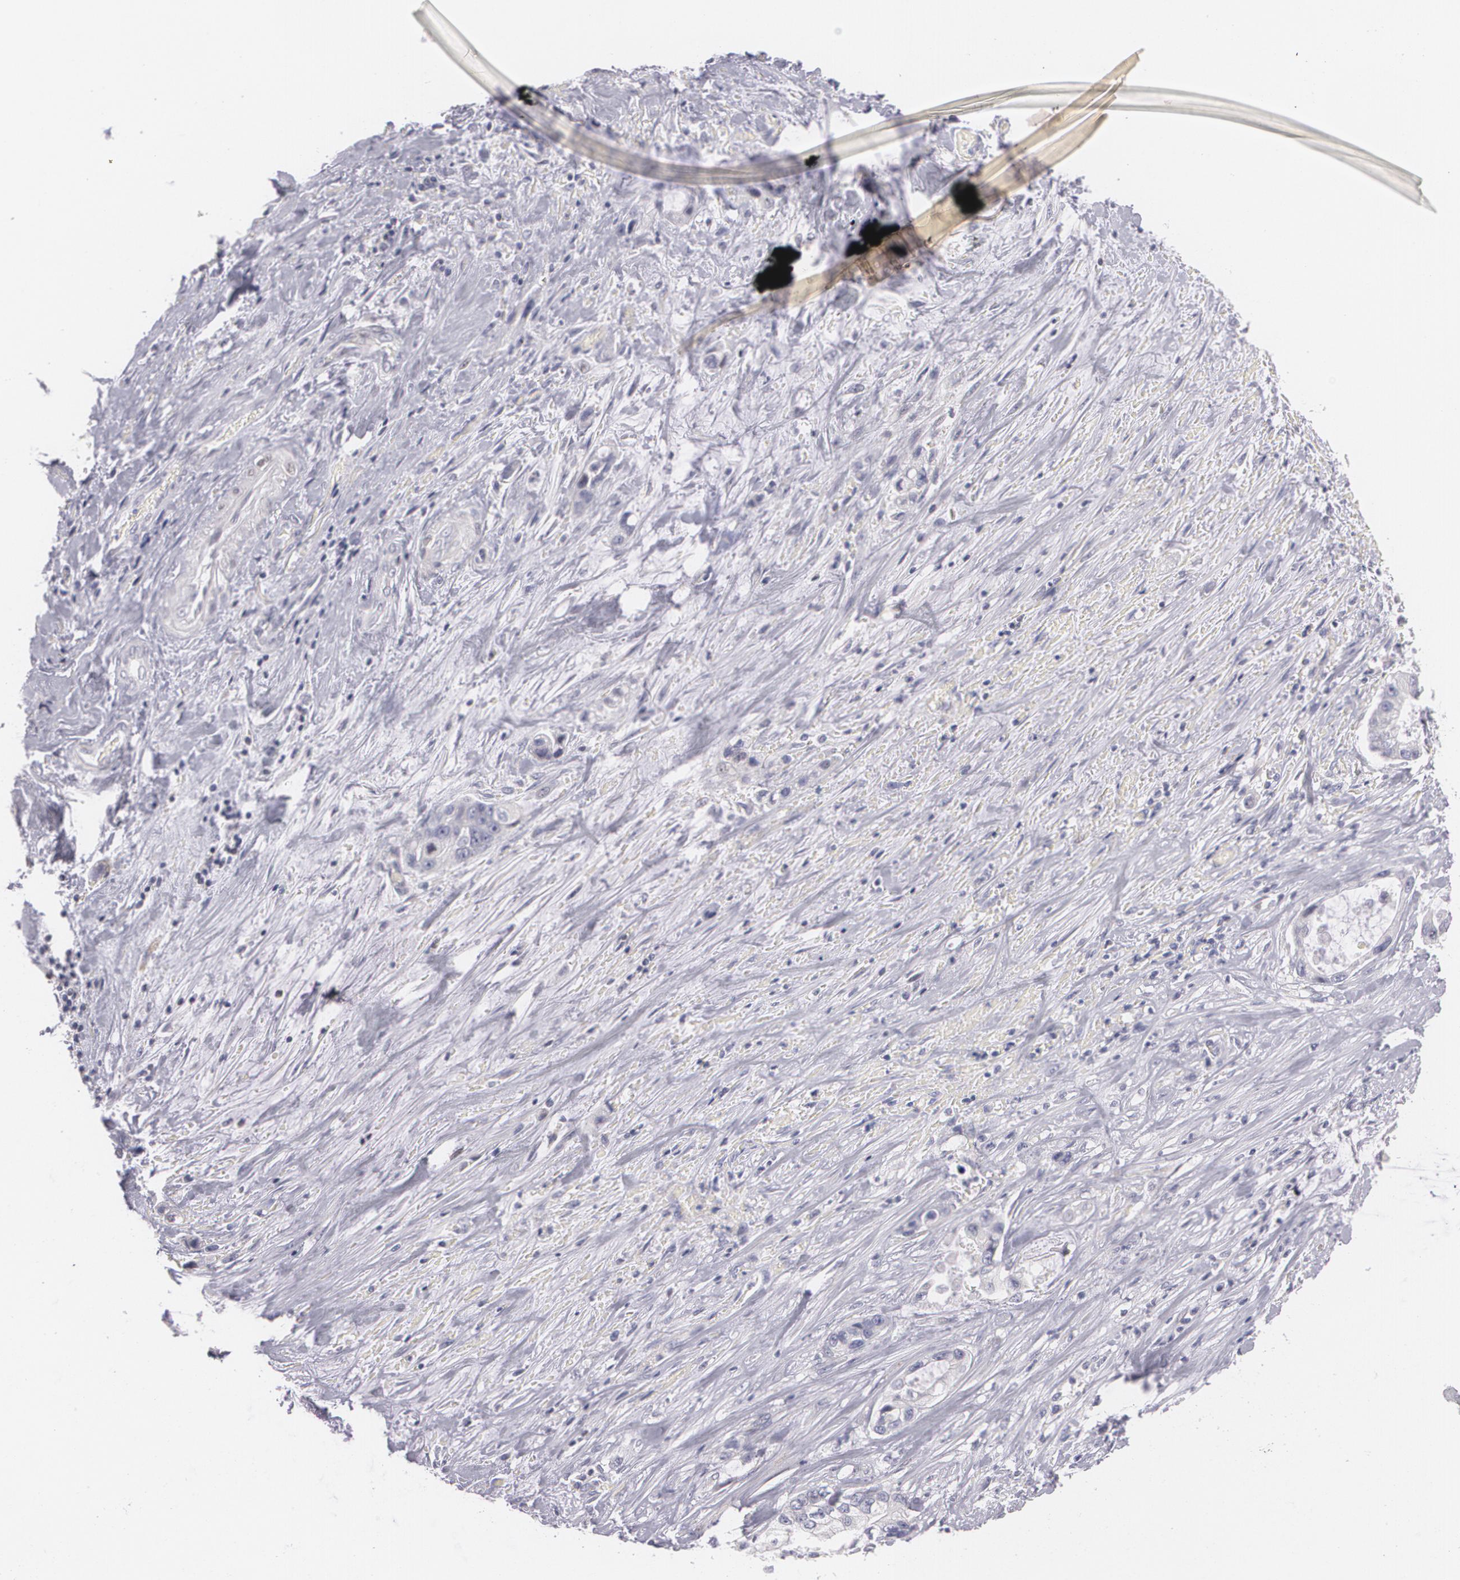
{"staining": {"intensity": "negative", "quantity": "none", "location": "none"}, "tissue": "pancreatic cancer", "cell_type": "Tumor cells", "image_type": "cancer", "snomed": [{"axis": "morphology", "description": "Adenocarcinoma, NOS"}, {"axis": "topography", "description": "Pancreas"}, {"axis": "topography", "description": "Stomach, upper"}], "caption": "Tumor cells are negative for protein expression in human pancreatic cancer (adenocarcinoma). Brightfield microscopy of immunohistochemistry stained with DAB (brown) and hematoxylin (blue), captured at high magnification.", "gene": "ZBTB16", "patient": {"sex": "male", "age": 77}}